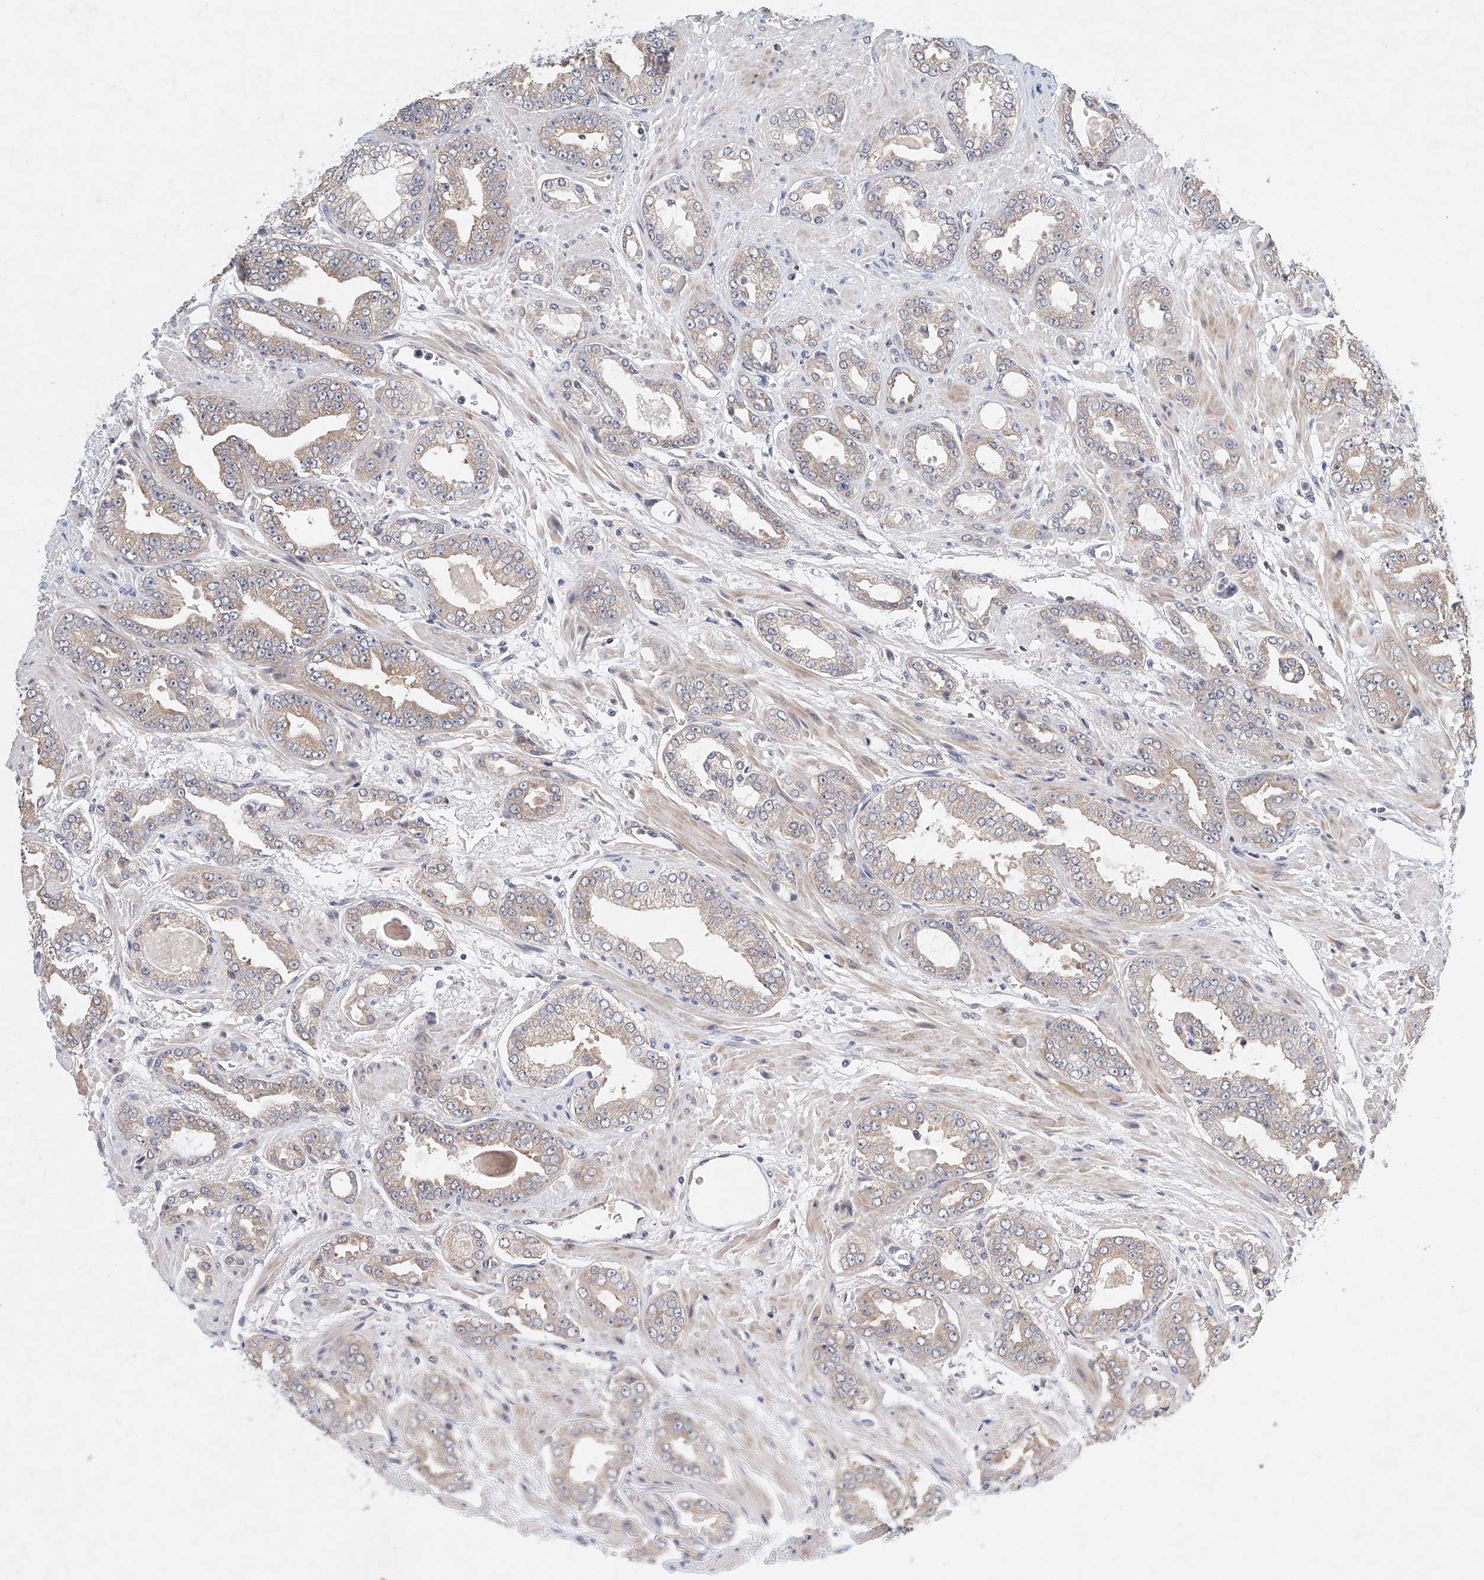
{"staining": {"intensity": "weak", "quantity": "25%-75%", "location": "cytoplasmic/membranous"}, "tissue": "prostate cancer", "cell_type": "Tumor cells", "image_type": "cancer", "snomed": [{"axis": "morphology", "description": "Adenocarcinoma, High grade"}, {"axis": "topography", "description": "Prostate"}], "caption": "Tumor cells display low levels of weak cytoplasmic/membranous staining in approximately 25%-75% of cells in human prostate cancer.", "gene": "CARMIL1", "patient": {"sex": "male", "age": 71}}